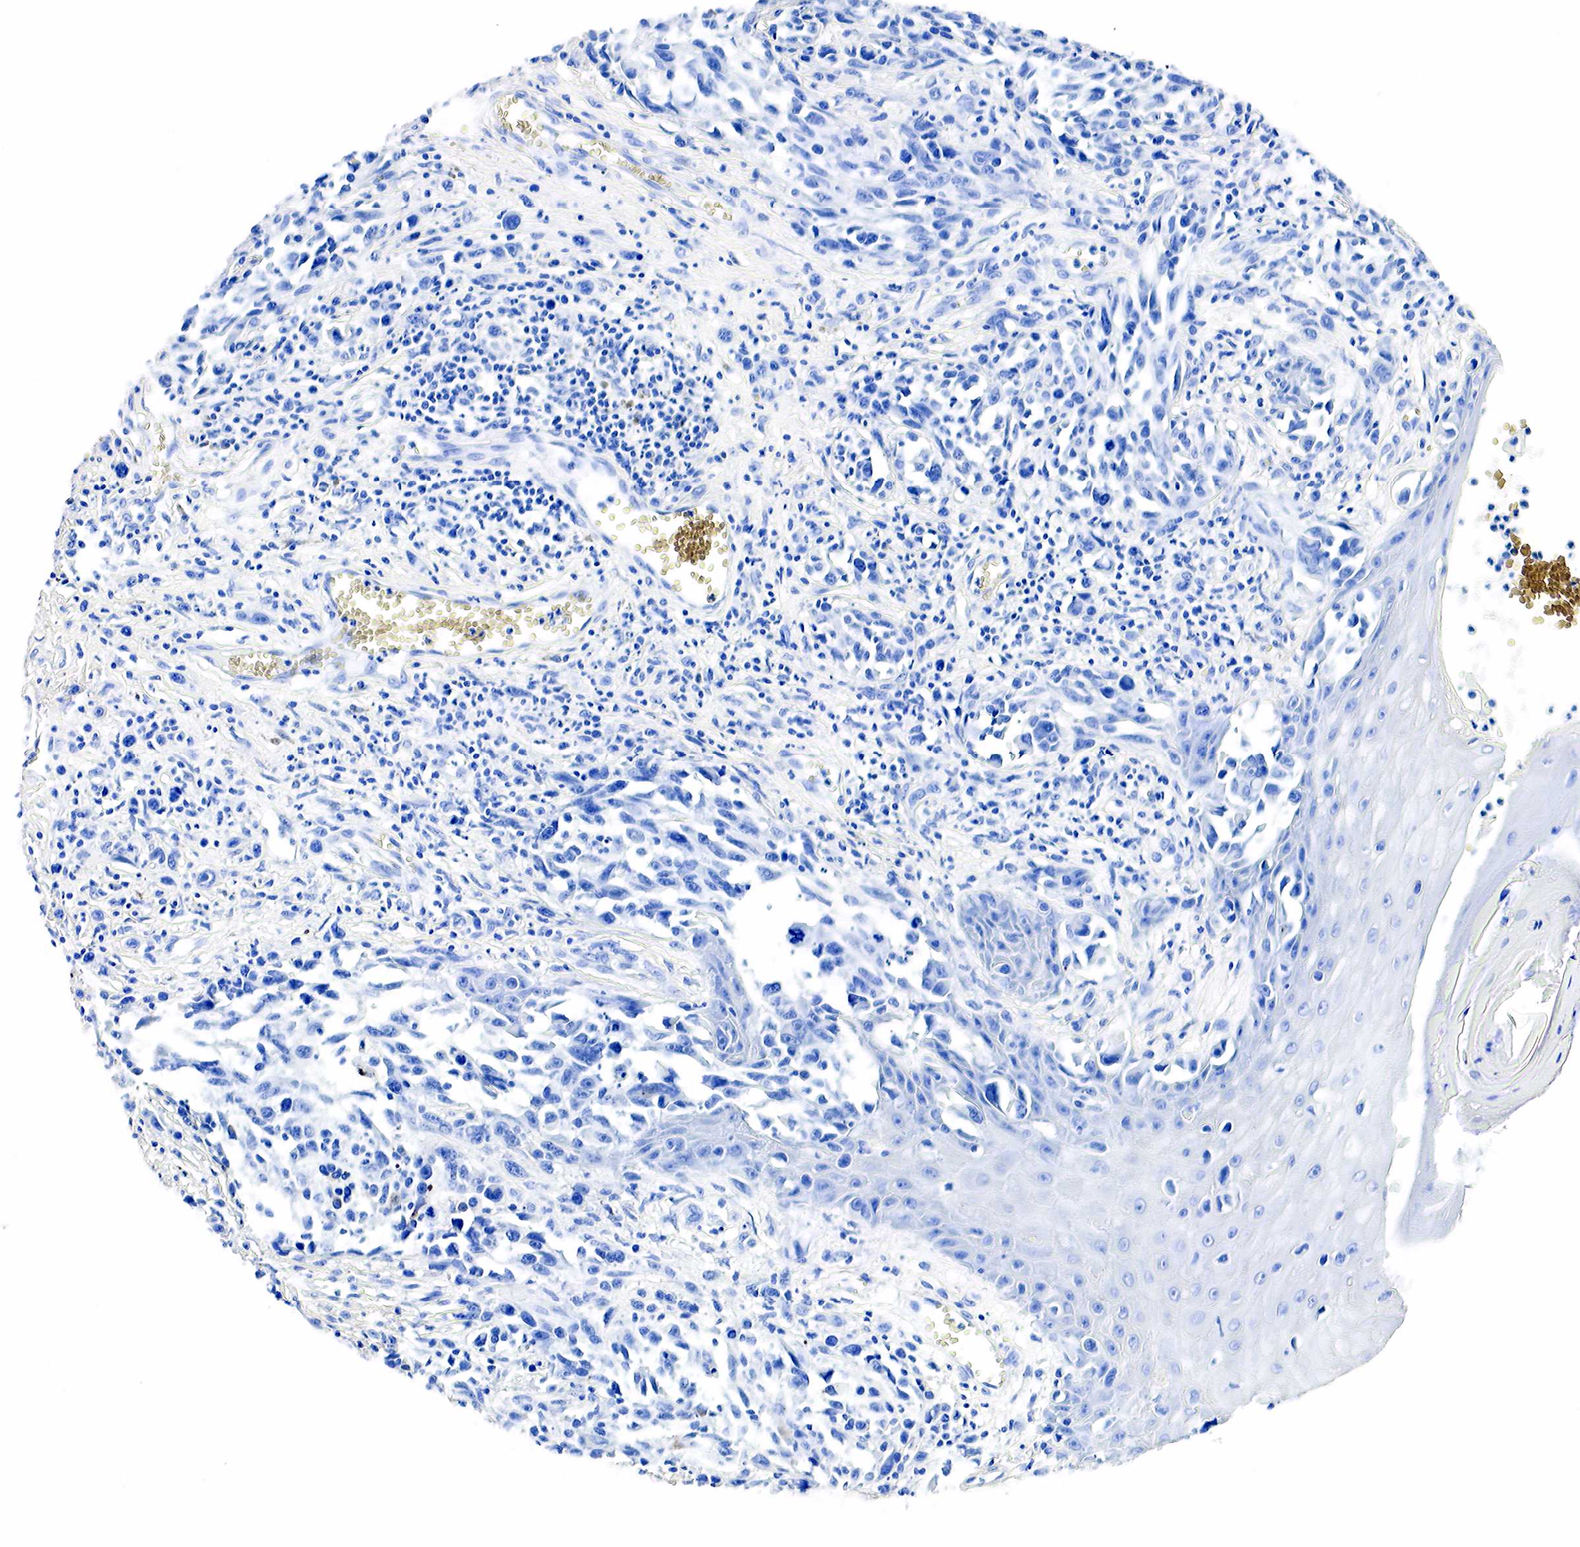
{"staining": {"intensity": "negative", "quantity": "none", "location": "none"}, "tissue": "melanoma", "cell_type": "Tumor cells", "image_type": "cancer", "snomed": [{"axis": "morphology", "description": "Malignant melanoma, NOS"}, {"axis": "topography", "description": "Skin"}], "caption": "DAB immunohistochemical staining of human melanoma exhibits no significant expression in tumor cells. (DAB immunohistochemistry (IHC), high magnification).", "gene": "ACP3", "patient": {"sex": "female", "age": 82}}